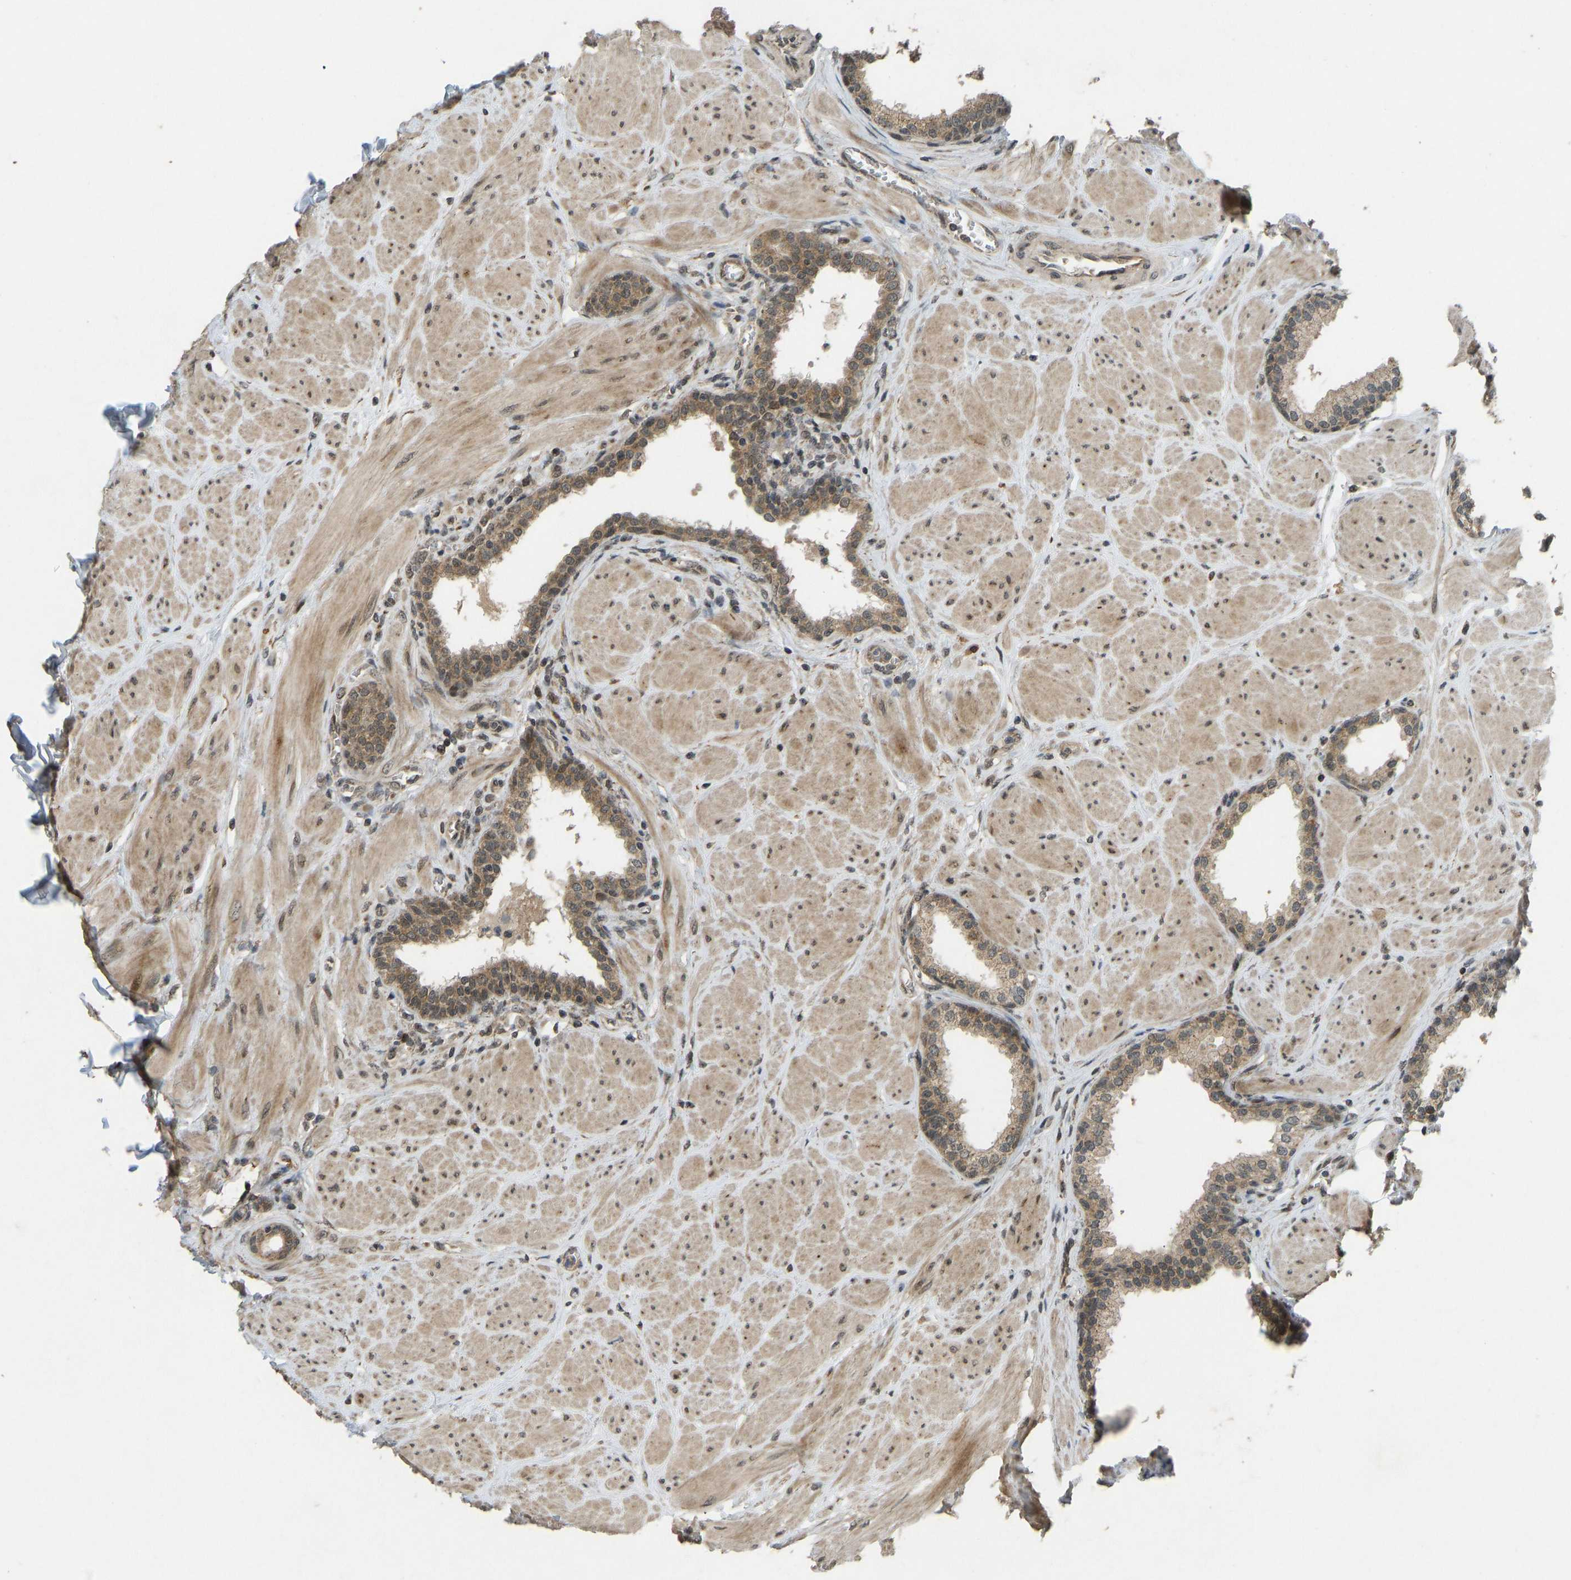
{"staining": {"intensity": "moderate", "quantity": ">75%", "location": "cytoplasmic/membranous"}, "tissue": "prostate", "cell_type": "Glandular cells", "image_type": "normal", "snomed": [{"axis": "morphology", "description": "Normal tissue, NOS"}, {"axis": "topography", "description": "Prostate"}], "caption": "This histopathology image exhibits immunohistochemistry (IHC) staining of normal prostate, with medium moderate cytoplasmic/membranous expression in about >75% of glandular cells.", "gene": "ACADS", "patient": {"sex": "male", "age": 51}}